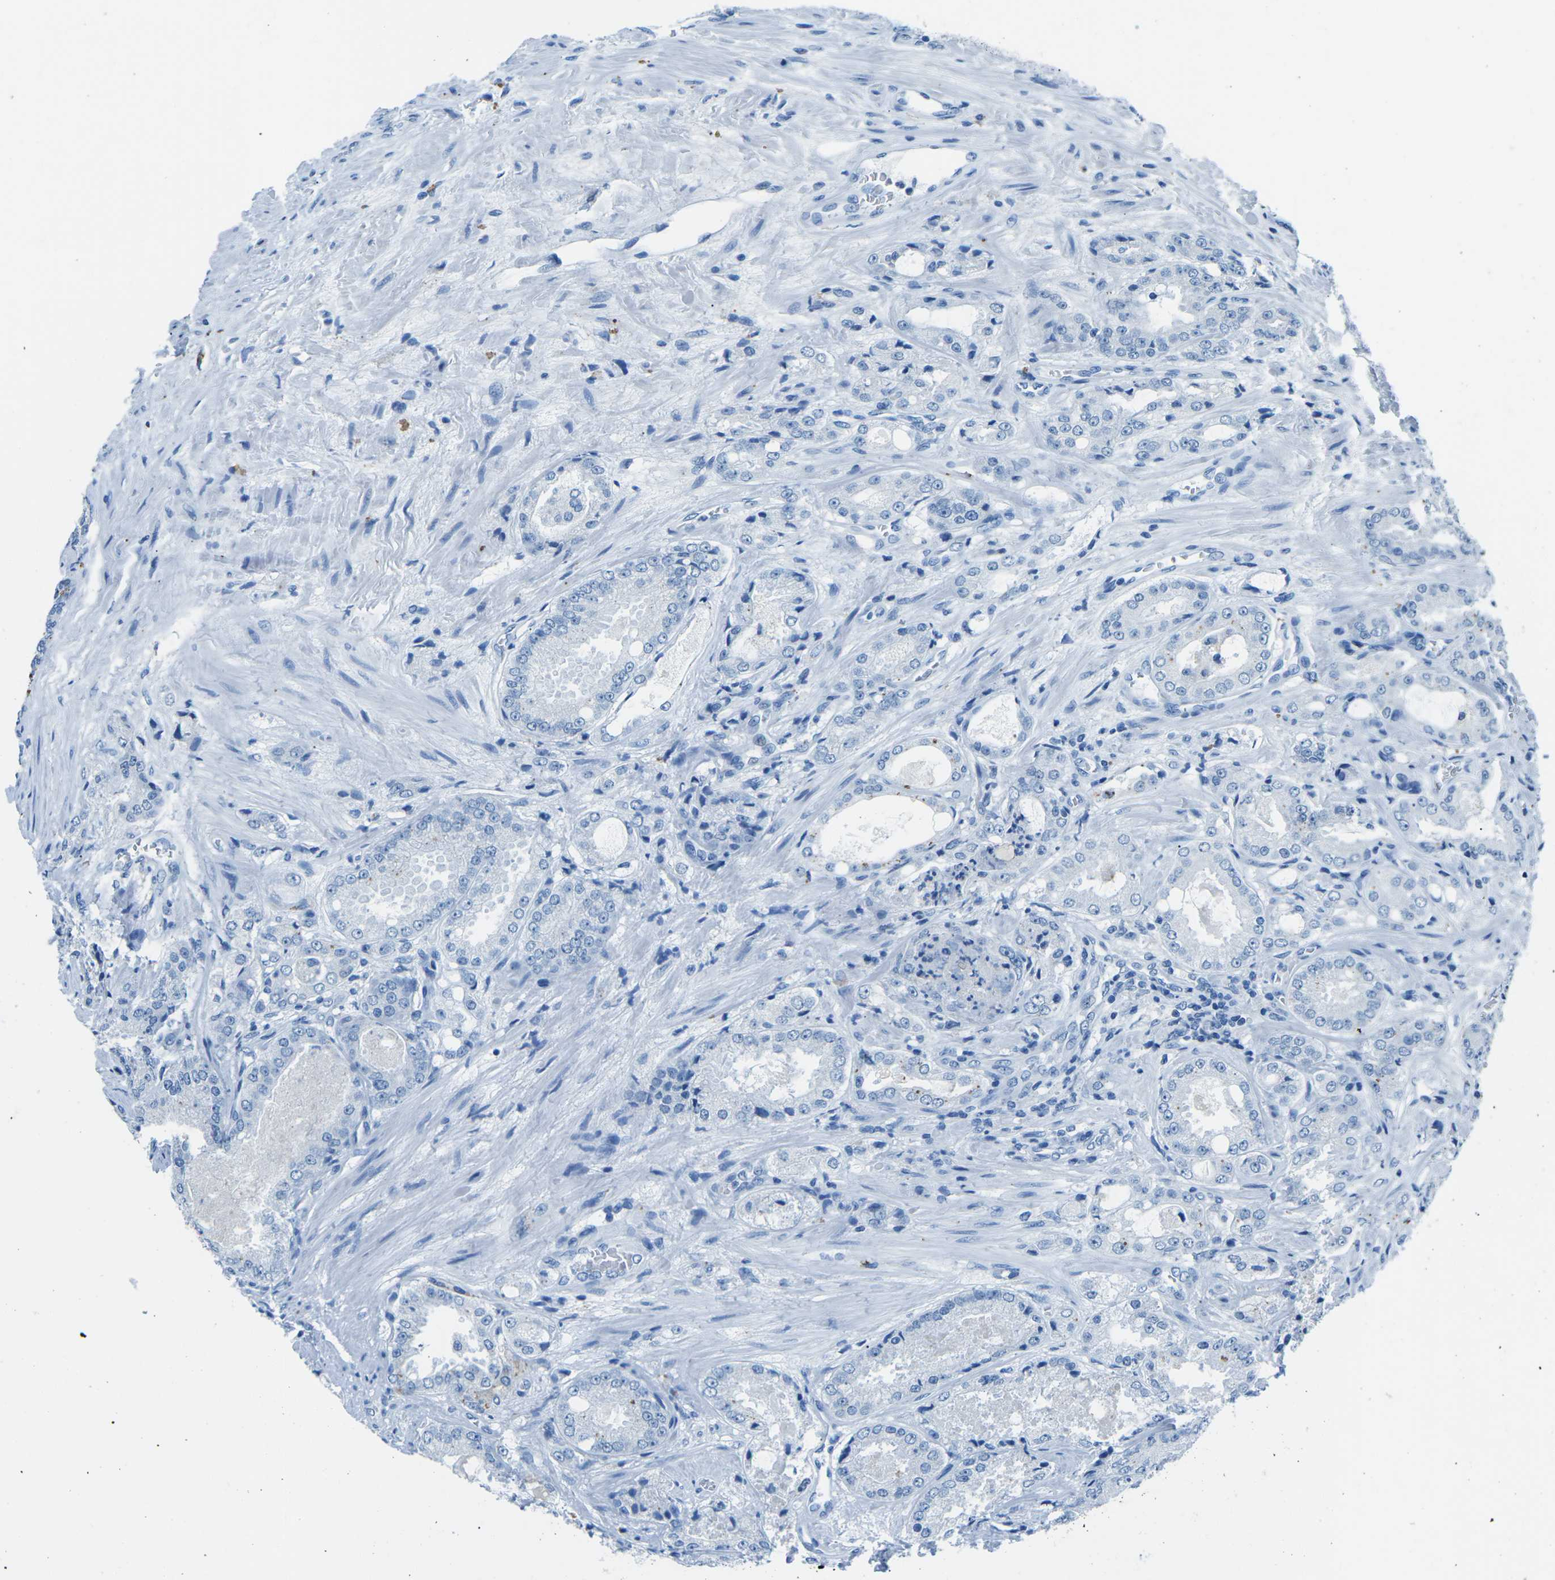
{"staining": {"intensity": "negative", "quantity": "none", "location": "none"}, "tissue": "prostate cancer", "cell_type": "Tumor cells", "image_type": "cancer", "snomed": [{"axis": "morphology", "description": "Adenocarcinoma, High grade"}, {"axis": "topography", "description": "Prostate"}], "caption": "This photomicrograph is of high-grade adenocarcinoma (prostate) stained with immunohistochemistry to label a protein in brown with the nuclei are counter-stained blue. There is no expression in tumor cells.", "gene": "MYH8", "patient": {"sex": "male", "age": 65}}